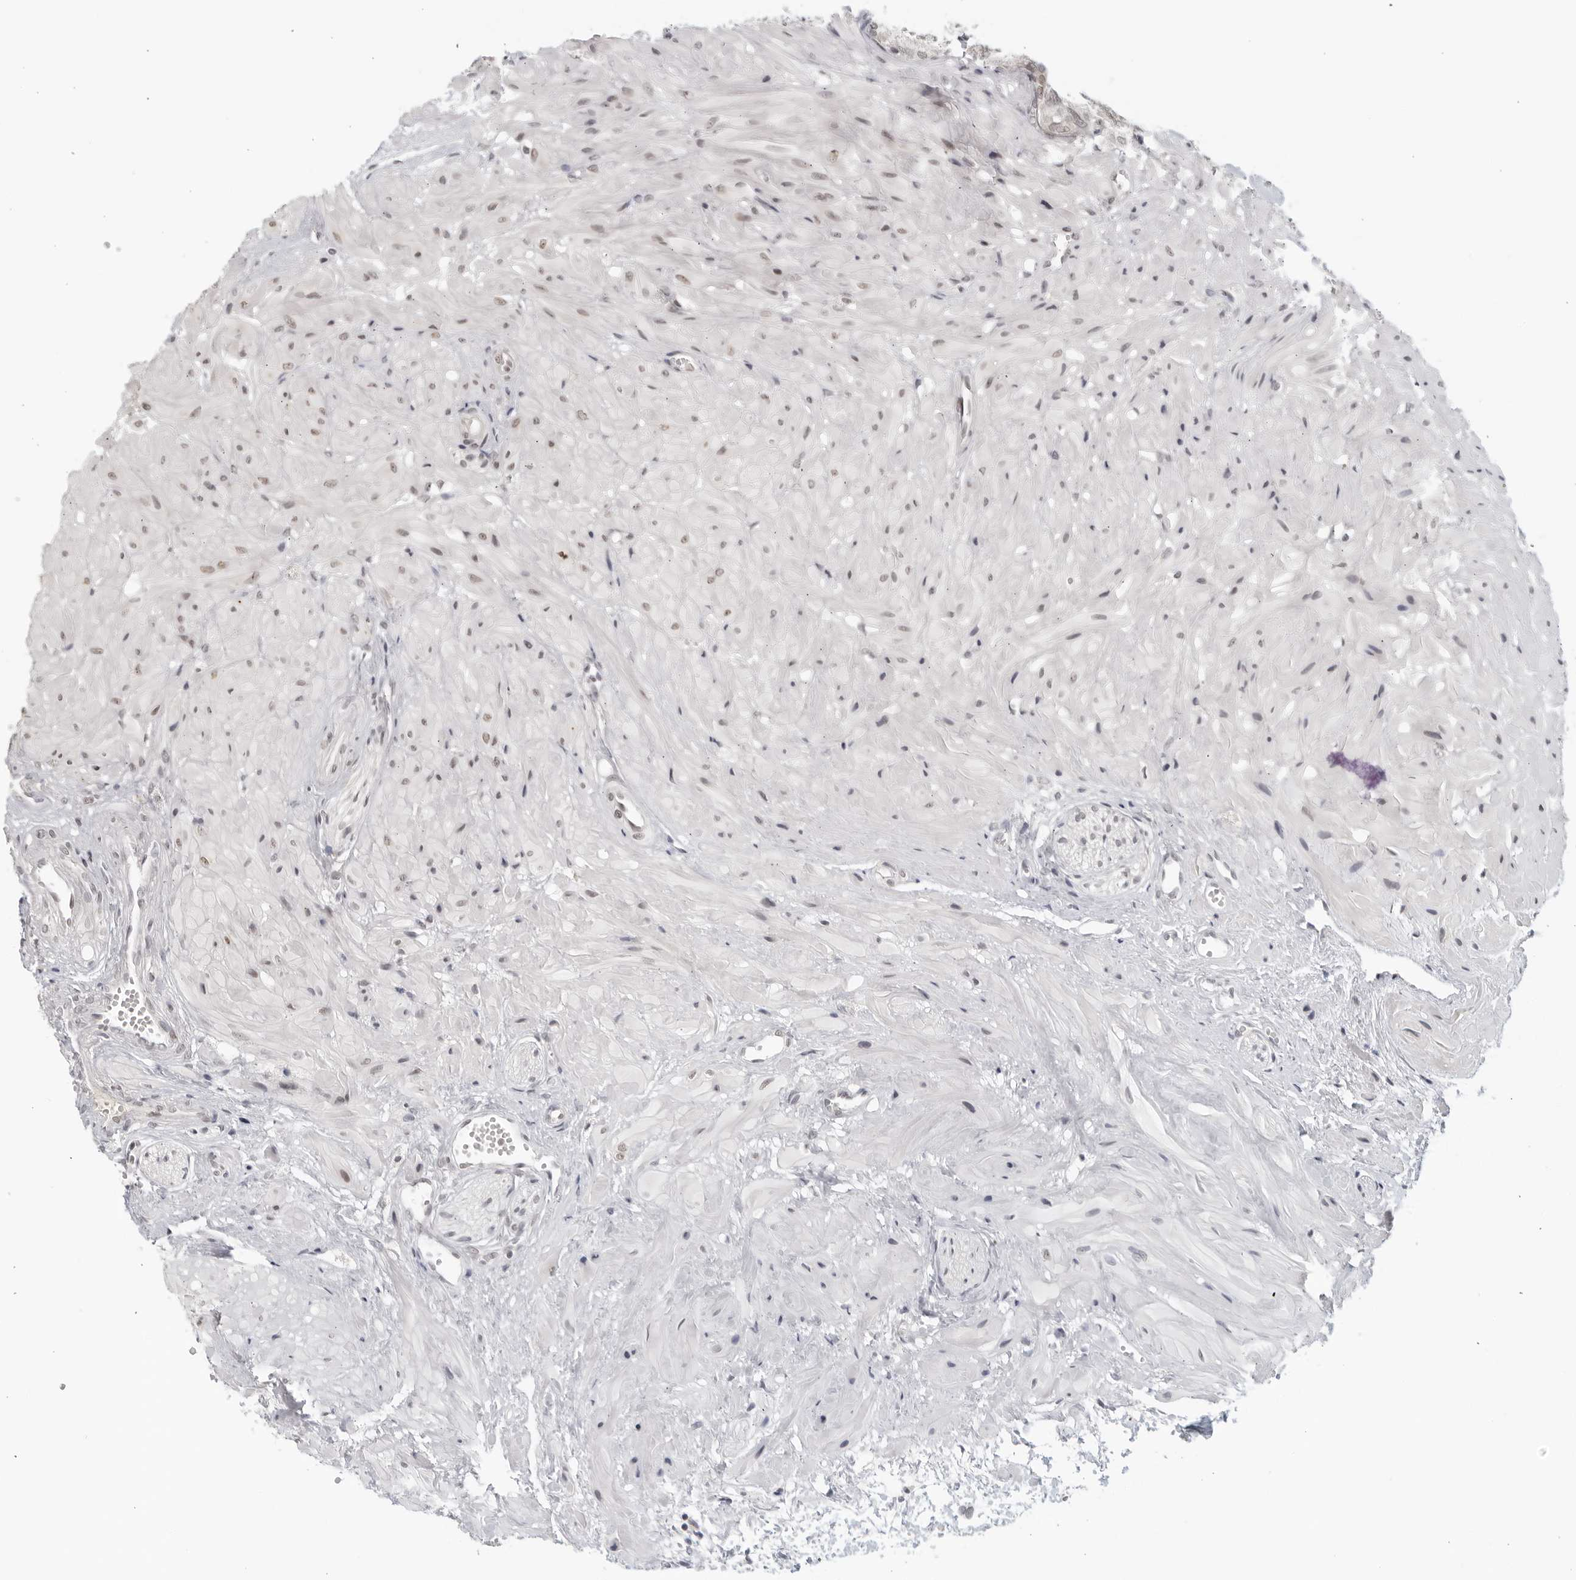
{"staining": {"intensity": "negative", "quantity": "none", "location": "none"}, "tissue": "seminal vesicle", "cell_type": "Glandular cells", "image_type": "normal", "snomed": [{"axis": "morphology", "description": "Normal tissue, NOS"}, {"axis": "topography", "description": "Prostate"}, {"axis": "topography", "description": "Seminal veicle"}], "caption": "Micrograph shows no significant protein staining in glandular cells of unremarkable seminal vesicle. (Stains: DAB immunohistochemistry (IHC) with hematoxylin counter stain, Microscopy: brightfield microscopy at high magnification).", "gene": "RAB11FIP3", "patient": {"sex": "male", "age": 51}}